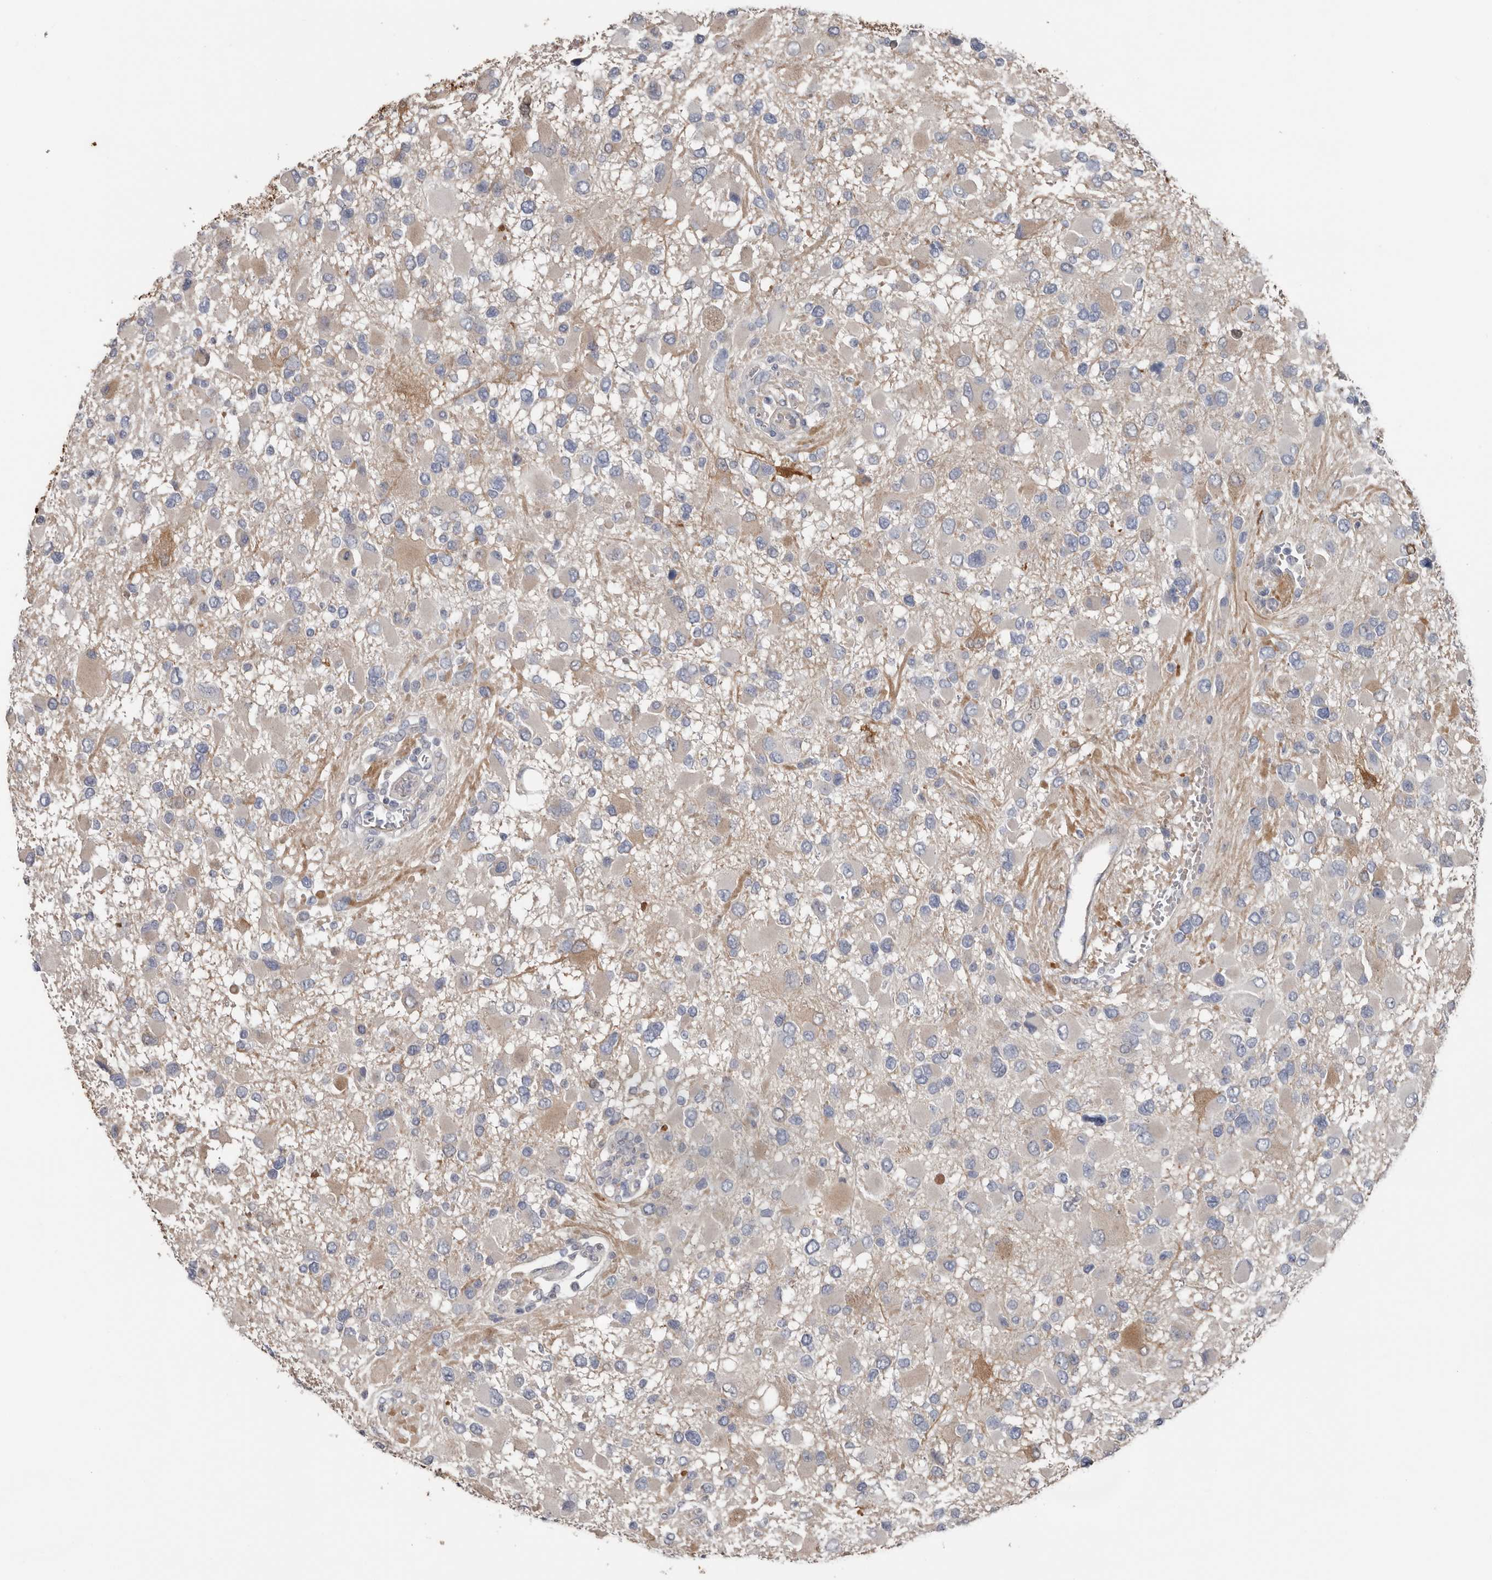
{"staining": {"intensity": "negative", "quantity": "none", "location": "none"}, "tissue": "glioma", "cell_type": "Tumor cells", "image_type": "cancer", "snomed": [{"axis": "morphology", "description": "Glioma, malignant, High grade"}, {"axis": "topography", "description": "Brain"}], "caption": "A high-resolution image shows IHC staining of glioma, which exhibits no significant expression in tumor cells.", "gene": "FABP7", "patient": {"sex": "male", "age": 53}}